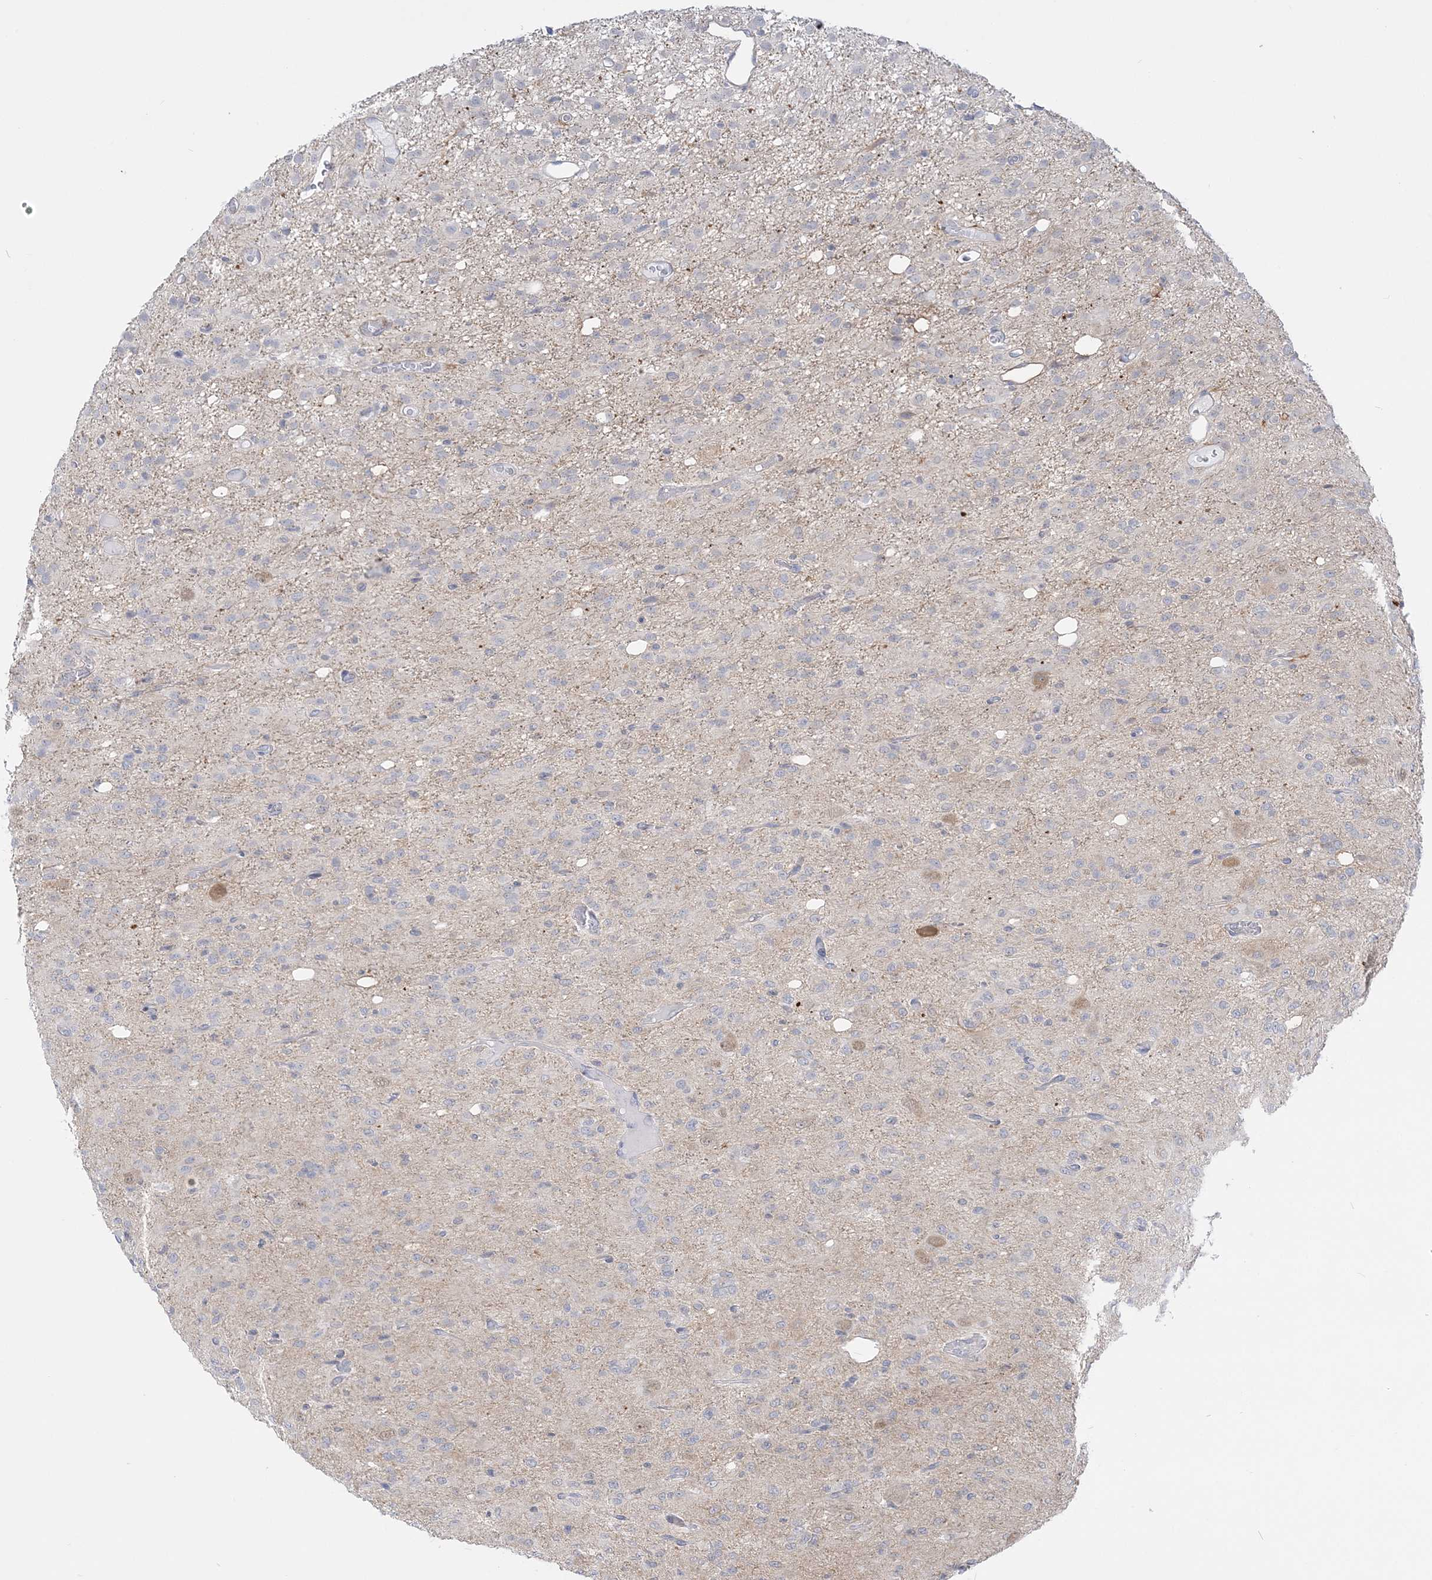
{"staining": {"intensity": "negative", "quantity": "none", "location": "none"}, "tissue": "glioma", "cell_type": "Tumor cells", "image_type": "cancer", "snomed": [{"axis": "morphology", "description": "Glioma, malignant, High grade"}, {"axis": "topography", "description": "Brain"}], "caption": "This is an immunohistochemistry (IHC) photomicrograph of high-grade glioma (malignant). There is no staining in tumor cells.", "gene": "THADA", "patient": {"sex": "female", "age": 59}}